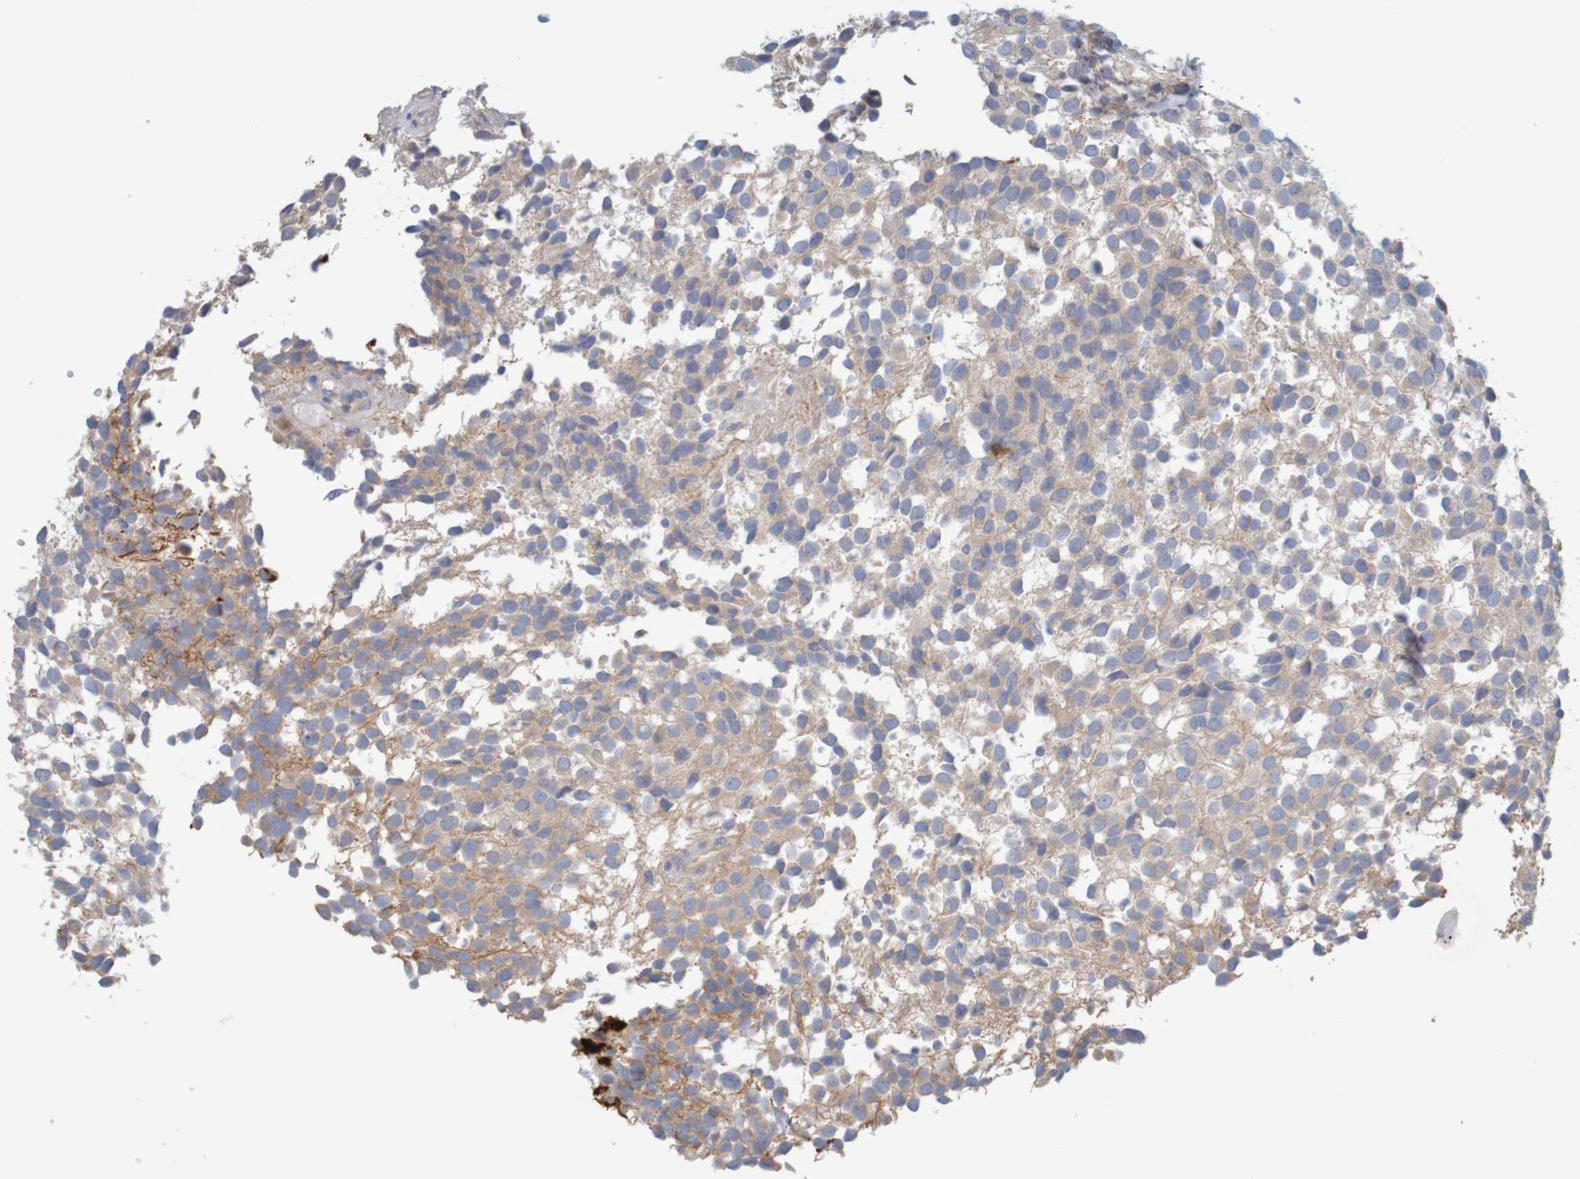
{"staining": {"intensity": "weak", "quantity": ">75%", "location": "cytoplasmic/membranous"}, "tissue": "glioma", "cell_type": "Tumor cells", "image_type": "cancer", "snomed": [{"axis": "morphology", "description": "Glioma, malignant, High grade"}, {"axis": "topography", "description": "Brain"}], "caption": "There is low levels of weak cytoplasmic/membranous staining in tumor cells of high-grade glioma (malignant), as demonstrated by immunohistochemical staining (brown color).", "gene": "KRT23", "patient": {"sex": "male", "age": 32}}